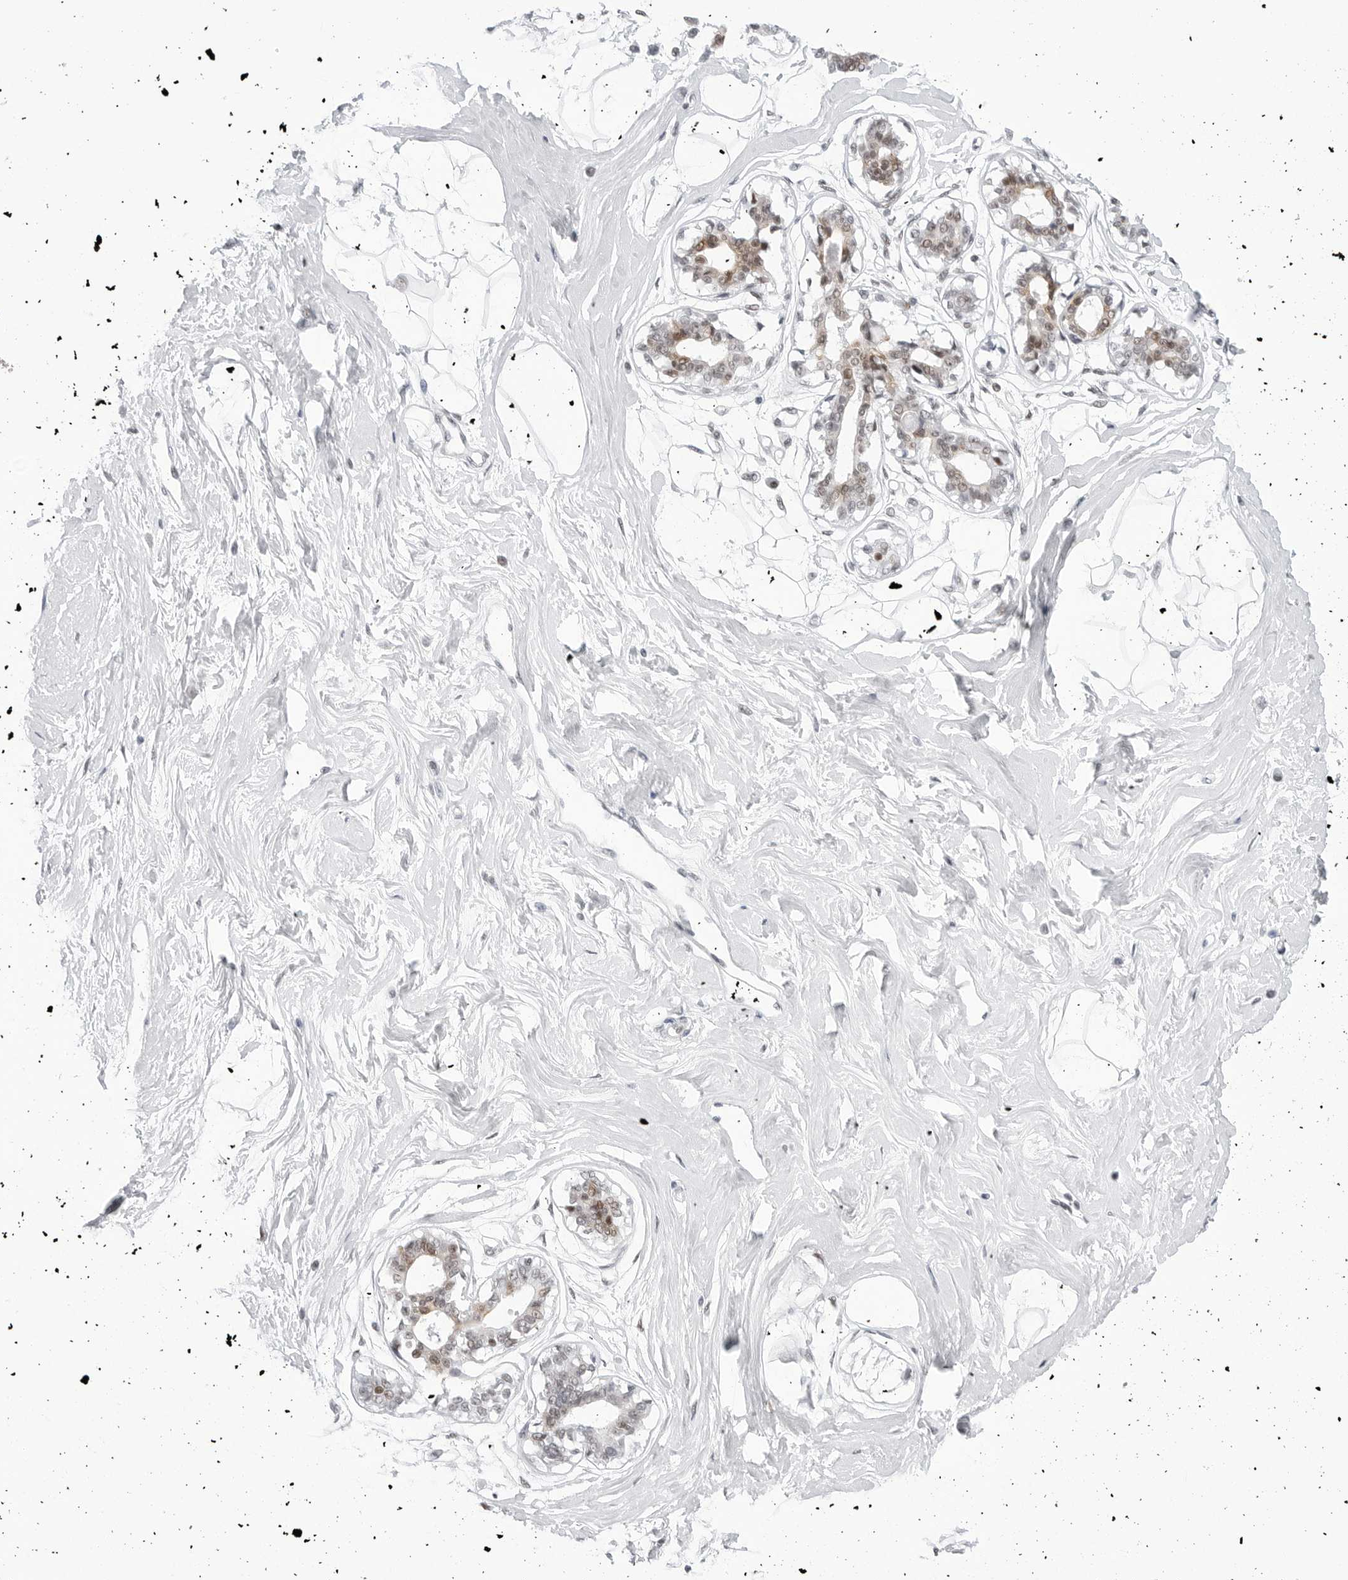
{"staining": {"intensity": "negative", "quantity": "none", "location": "none"}, "tissue": "breast", "cell_type": "Adipocytes", "image_type": "normal", "snomed": [{"axis": "morphology", "description": "Normal tissue, NOS"}, {"axis": "topography", "description": "Breast"}], "caption": "Immunohistochemistry (IHC) histopathology image of benign human breast stained for a protein (brown), which reveals no staining in adipocytes.", "gene": "C1orf162", "patient": {"sex": "female", "age": 45}}